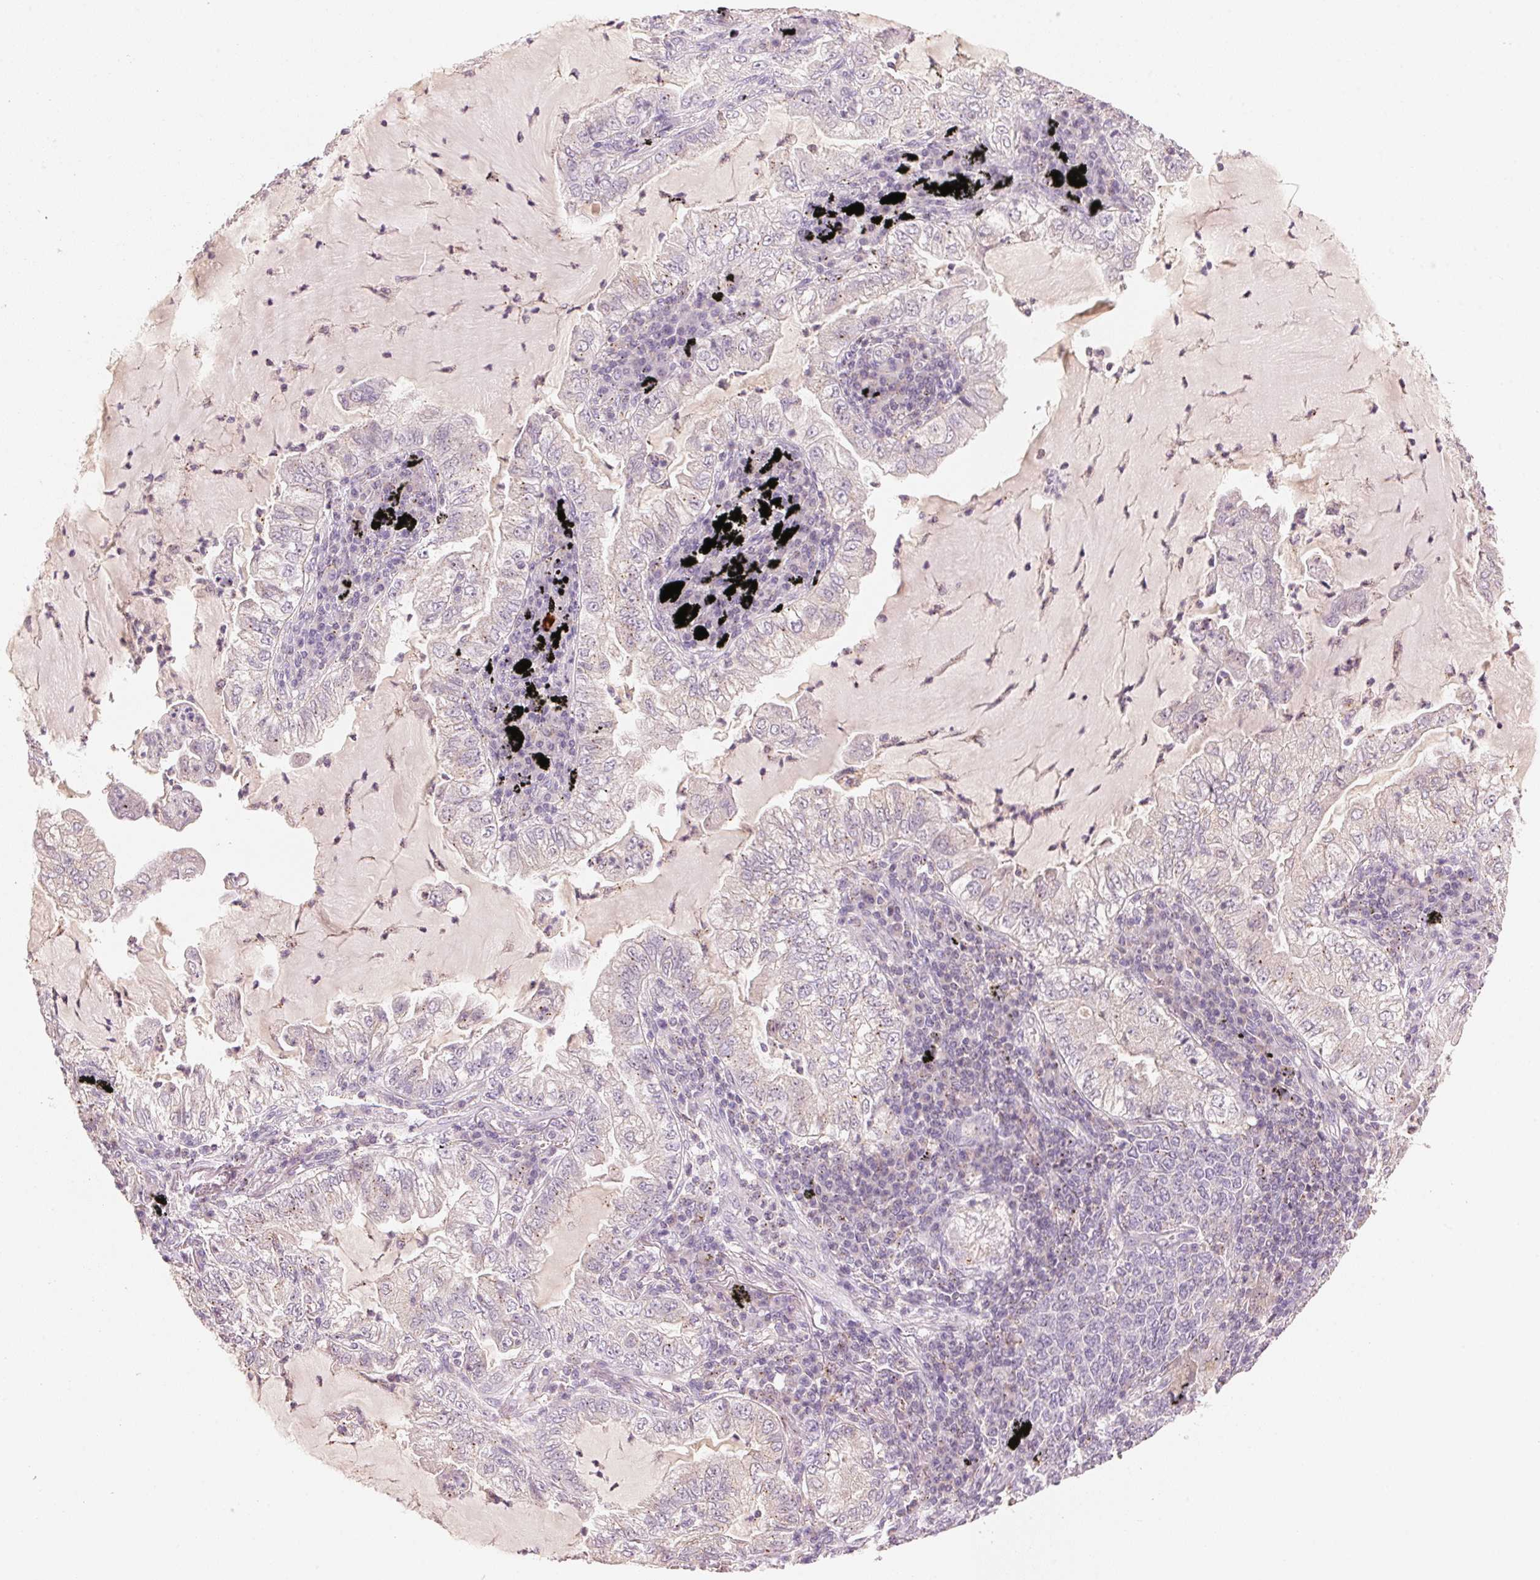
{"staining": {"intensity": "negative", "quantity": "none", "location": "none"}, "tissue": "lung cancer", "cell_type": "Tumor cells", "image_type": "cancer", "snomed": [{"axis": "morphology", "description": "Adenocarcinoma, NOS"}, {"axis": "topography", "description": "Lung"}], "caption": "Tumor cells are negative for brown protein staining in adenocarcinoma (lung).", "gene": "HOXB13", "patient": {"sex": "female", "age": 73}}